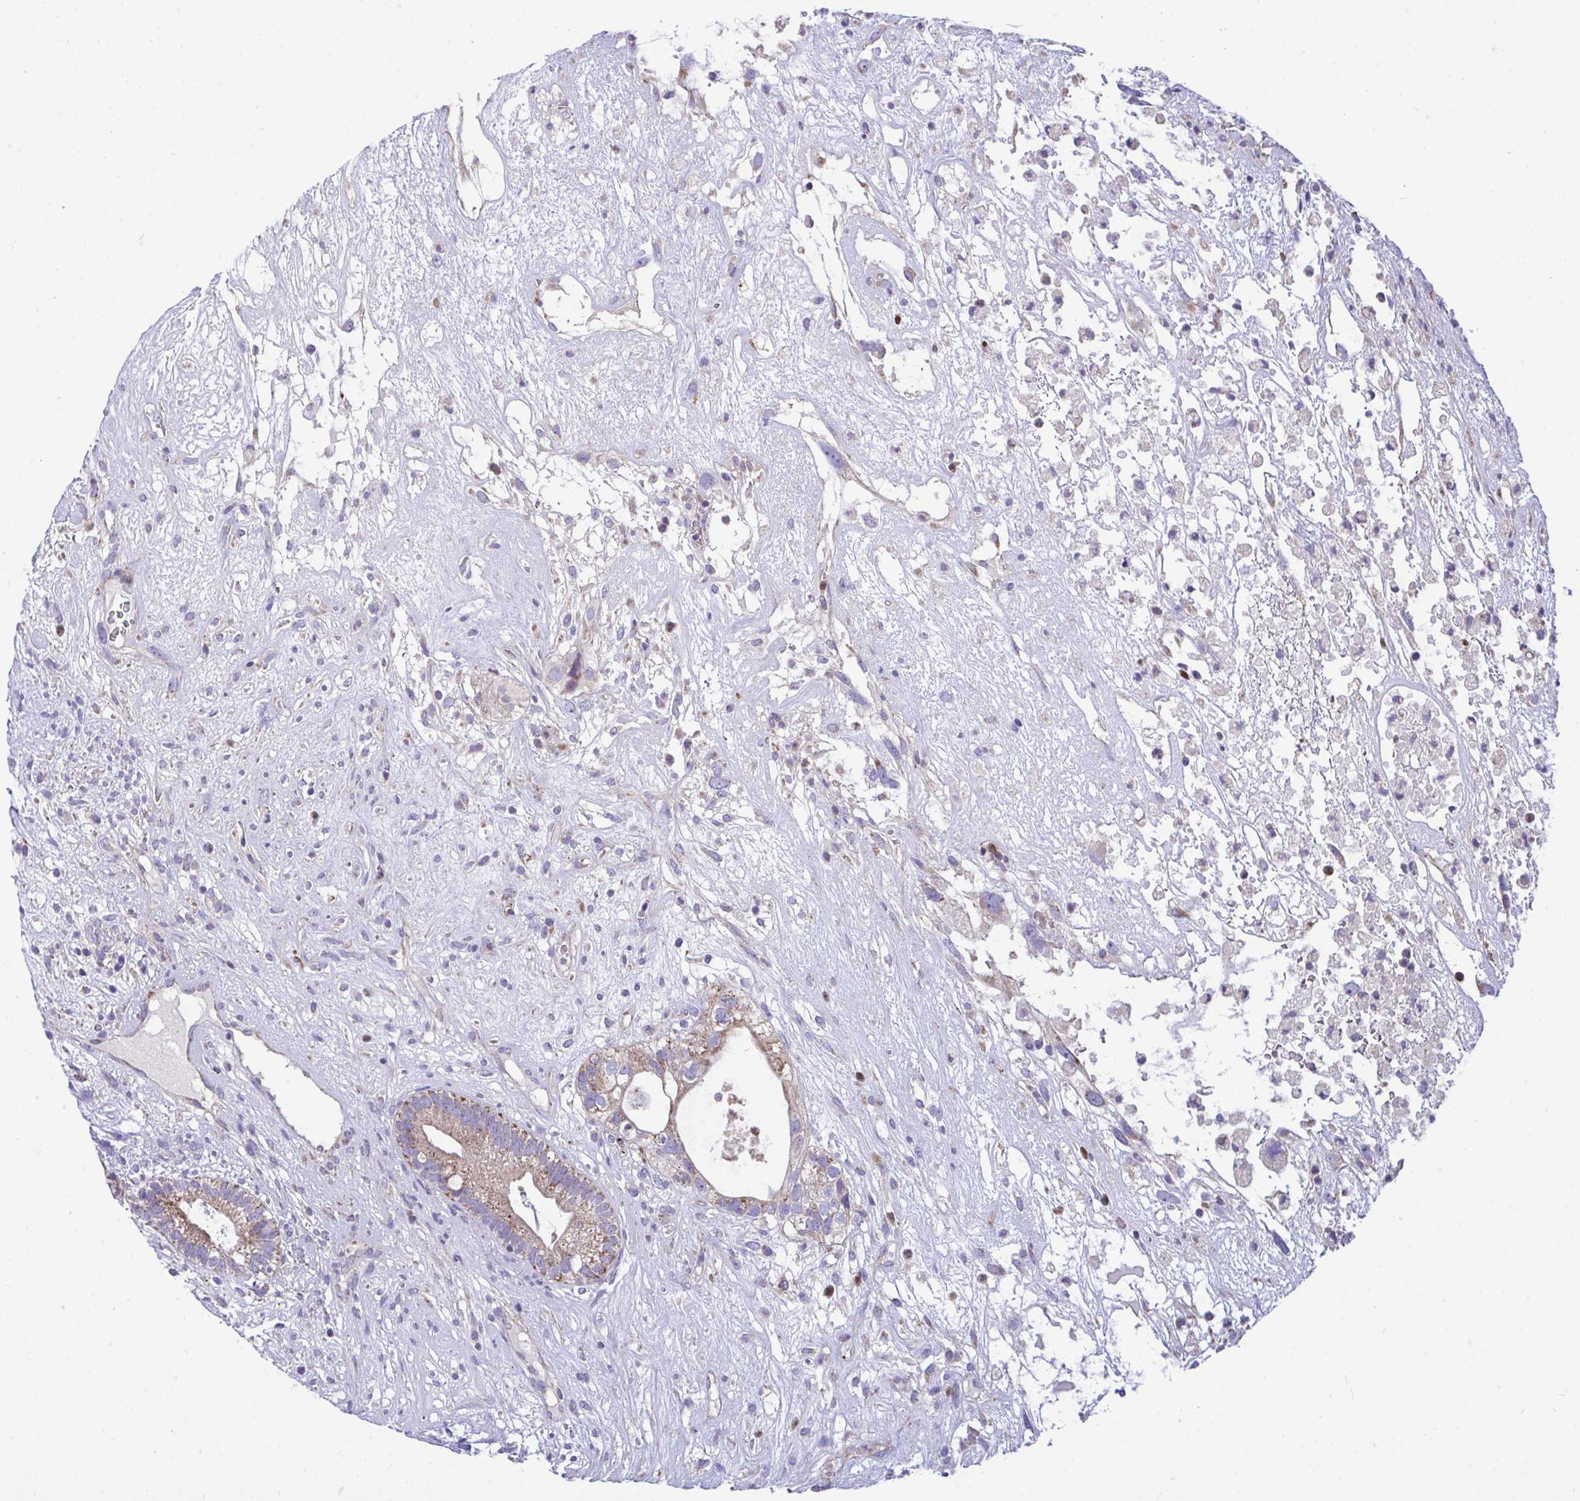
{"staining": {"intensity": "moderate", "quantity": ">75%", "location": "cytoplasmic/membranous"}, "tissue": "testis cancer", "cell_type": "Tumor cells", "image_type": "cancer", "snomed": [{"axis": "morphology", "description": "Seminoma, NOS"}, {"axis": "morphology", "description": "Carcinoma, Embryonal, NOS"}, {"axis": "topography", "description": "Testis"}], "caption": "Immunohistochemistry (IHC) of testis seminoma shows medium levels of moderate cytoplasmic/membranous expression in about >75% of tumor cells.", "gene": "MRPS16", "patient": {"sex": "male", "age": 41}}